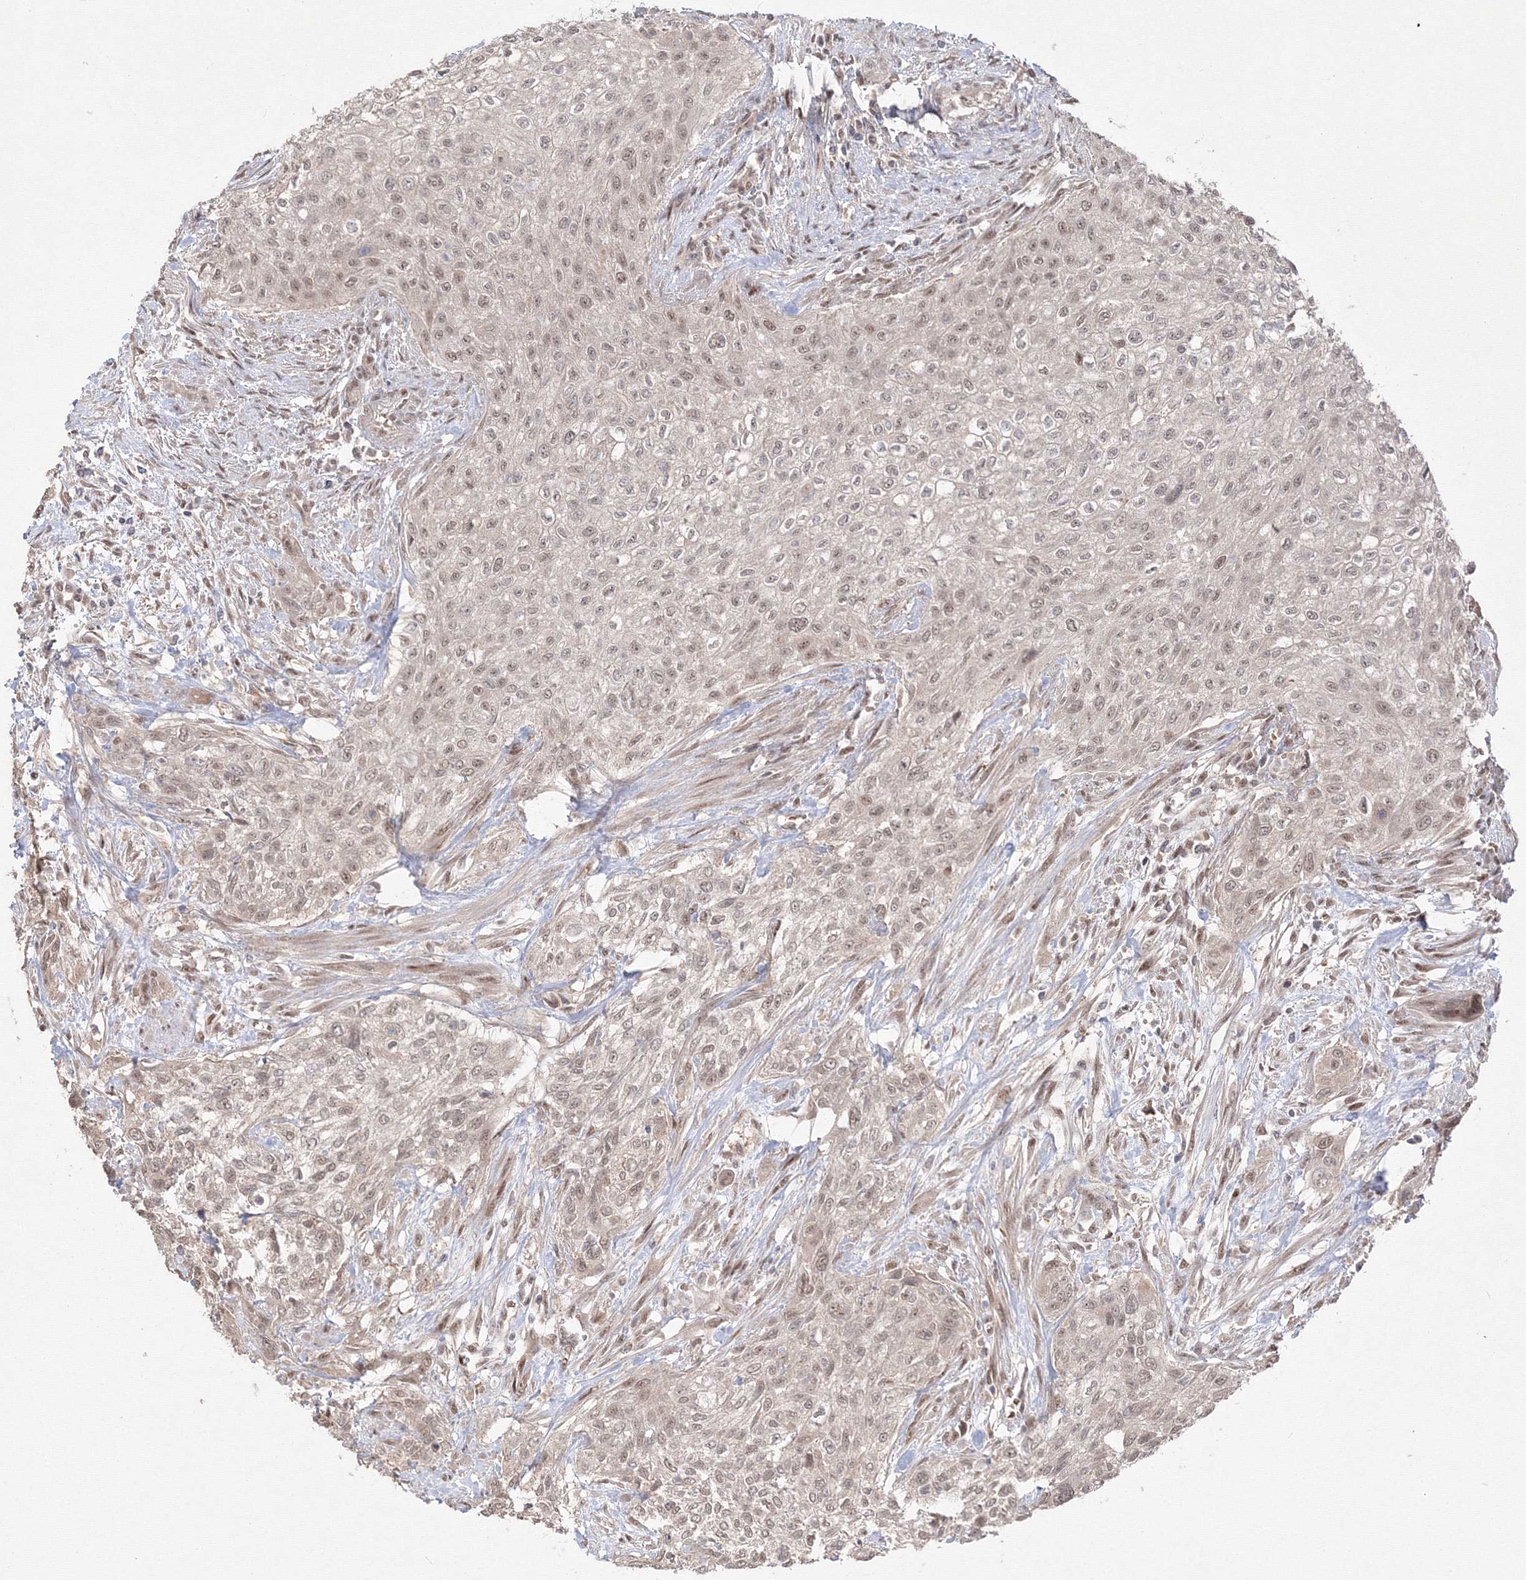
{"staining": {"intensity": "weak", "quantity": ">75%", "location": "nuclear"}, "tissue": "urothelial cancer", "cell_type": "Tumor cells", "image_type": "cancer", "snomed": [{"axis": "morphology", "description": "Urothelial carcinoma, High grade"}, {"axis": "topography", "description": "Urinary bladder"}], "caption": "Weak nuclear positivity is identified in about >75% of tumor cells in high-grade urothelial carcinoma.", "gene": "COPS4", "patient": {"sex": "male", "age": 35}}